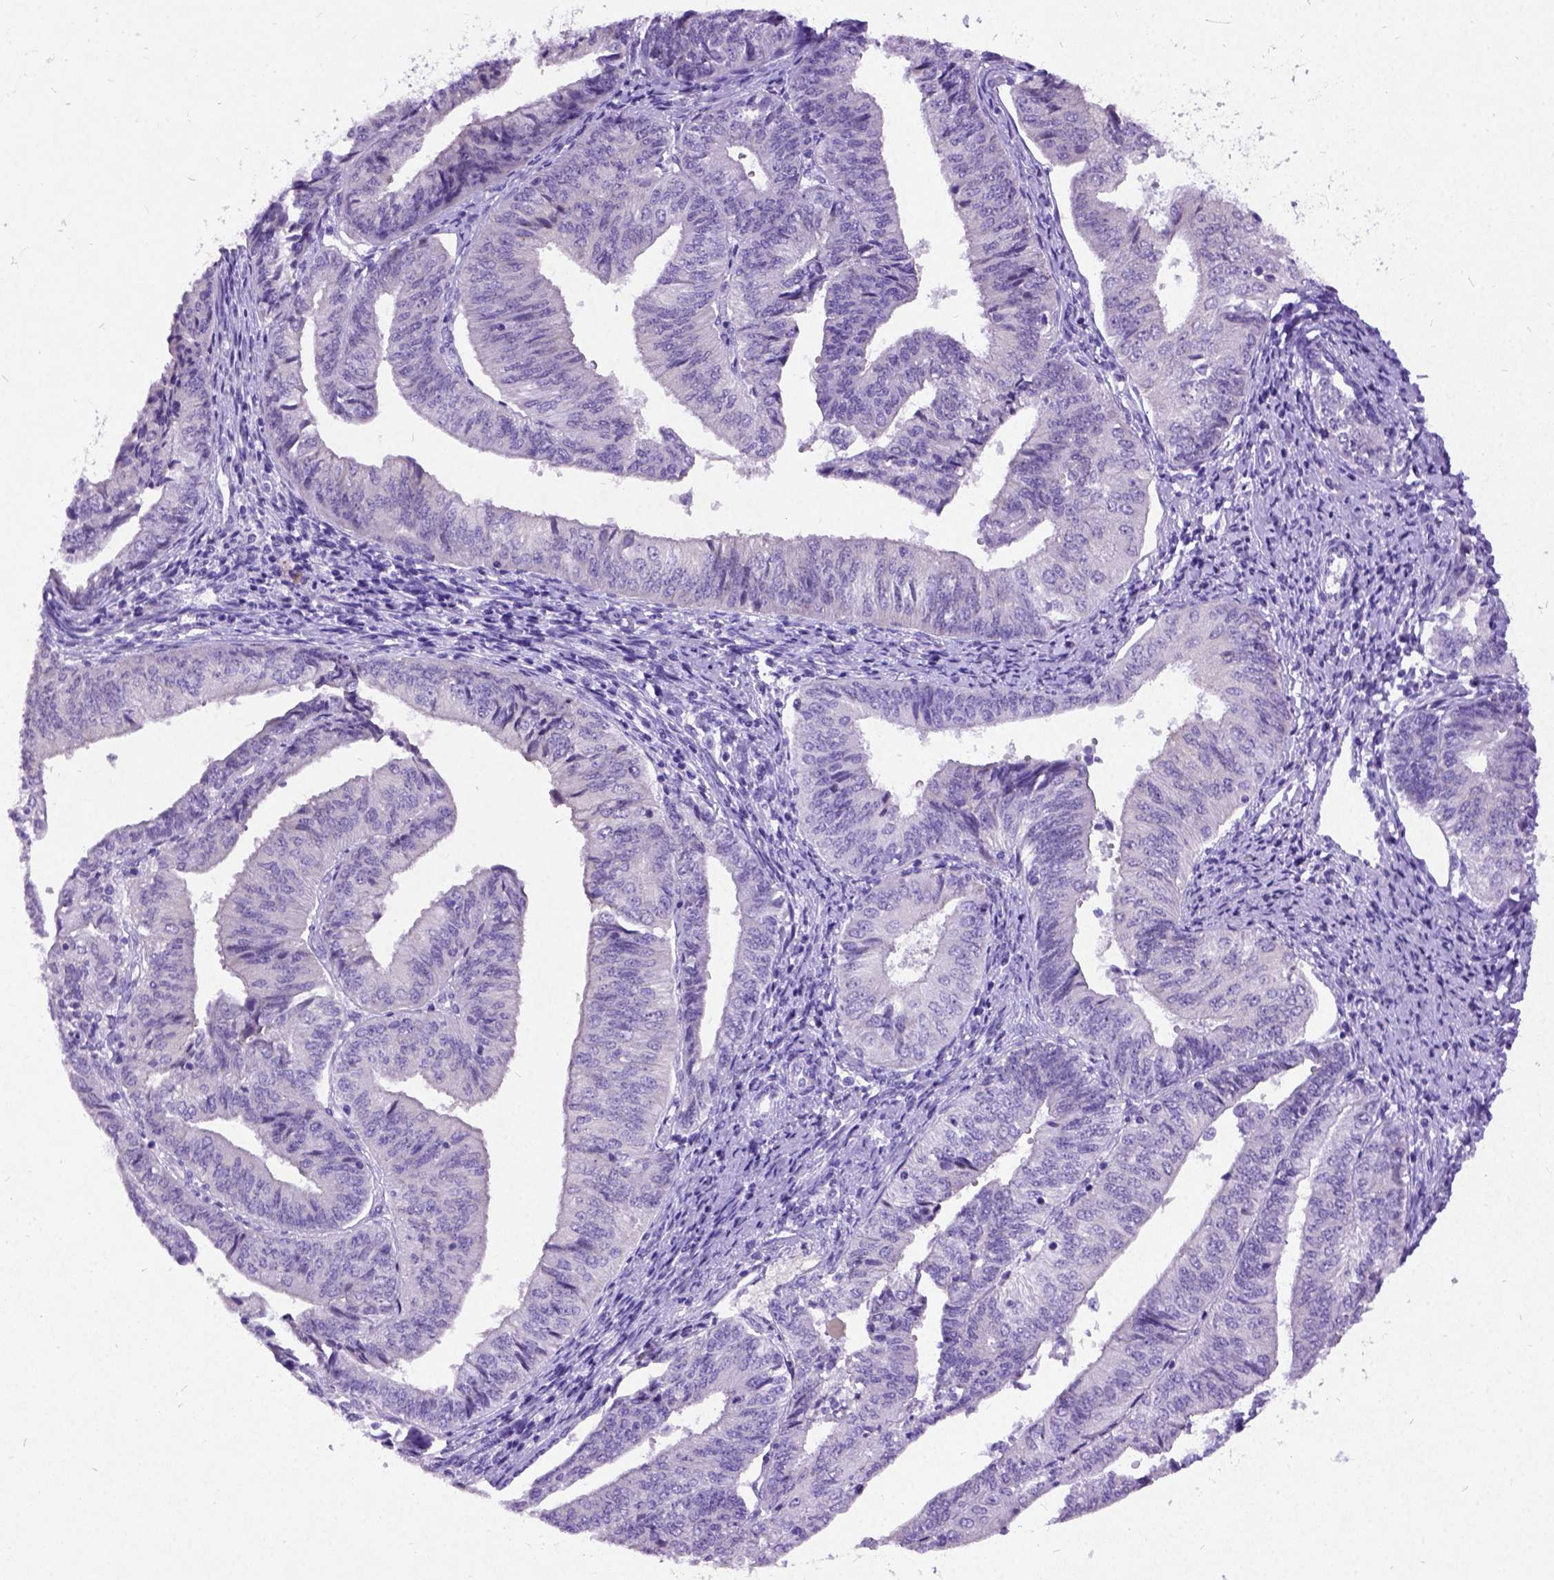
{"staining": {"intensity": "negative", "quantity": "none", "location": "none"}, "tissue": "endometrial cancer", "cell_type": "Tumor cells", "image_type": "cancer", "snomed": [{"axis": "morphology", "description": "Adenocarcinoma, NOS"}, {"axis": "topography", "description": "Endometrium"}], "caption": "An immunohistochemistry image of endometrial adenocarcinoma is shown. There is no staining in tumor cells of endometrial adenocarcinoma.", "gene": "NEUROD4", "patient": {"sex": "female", "age": 58}}